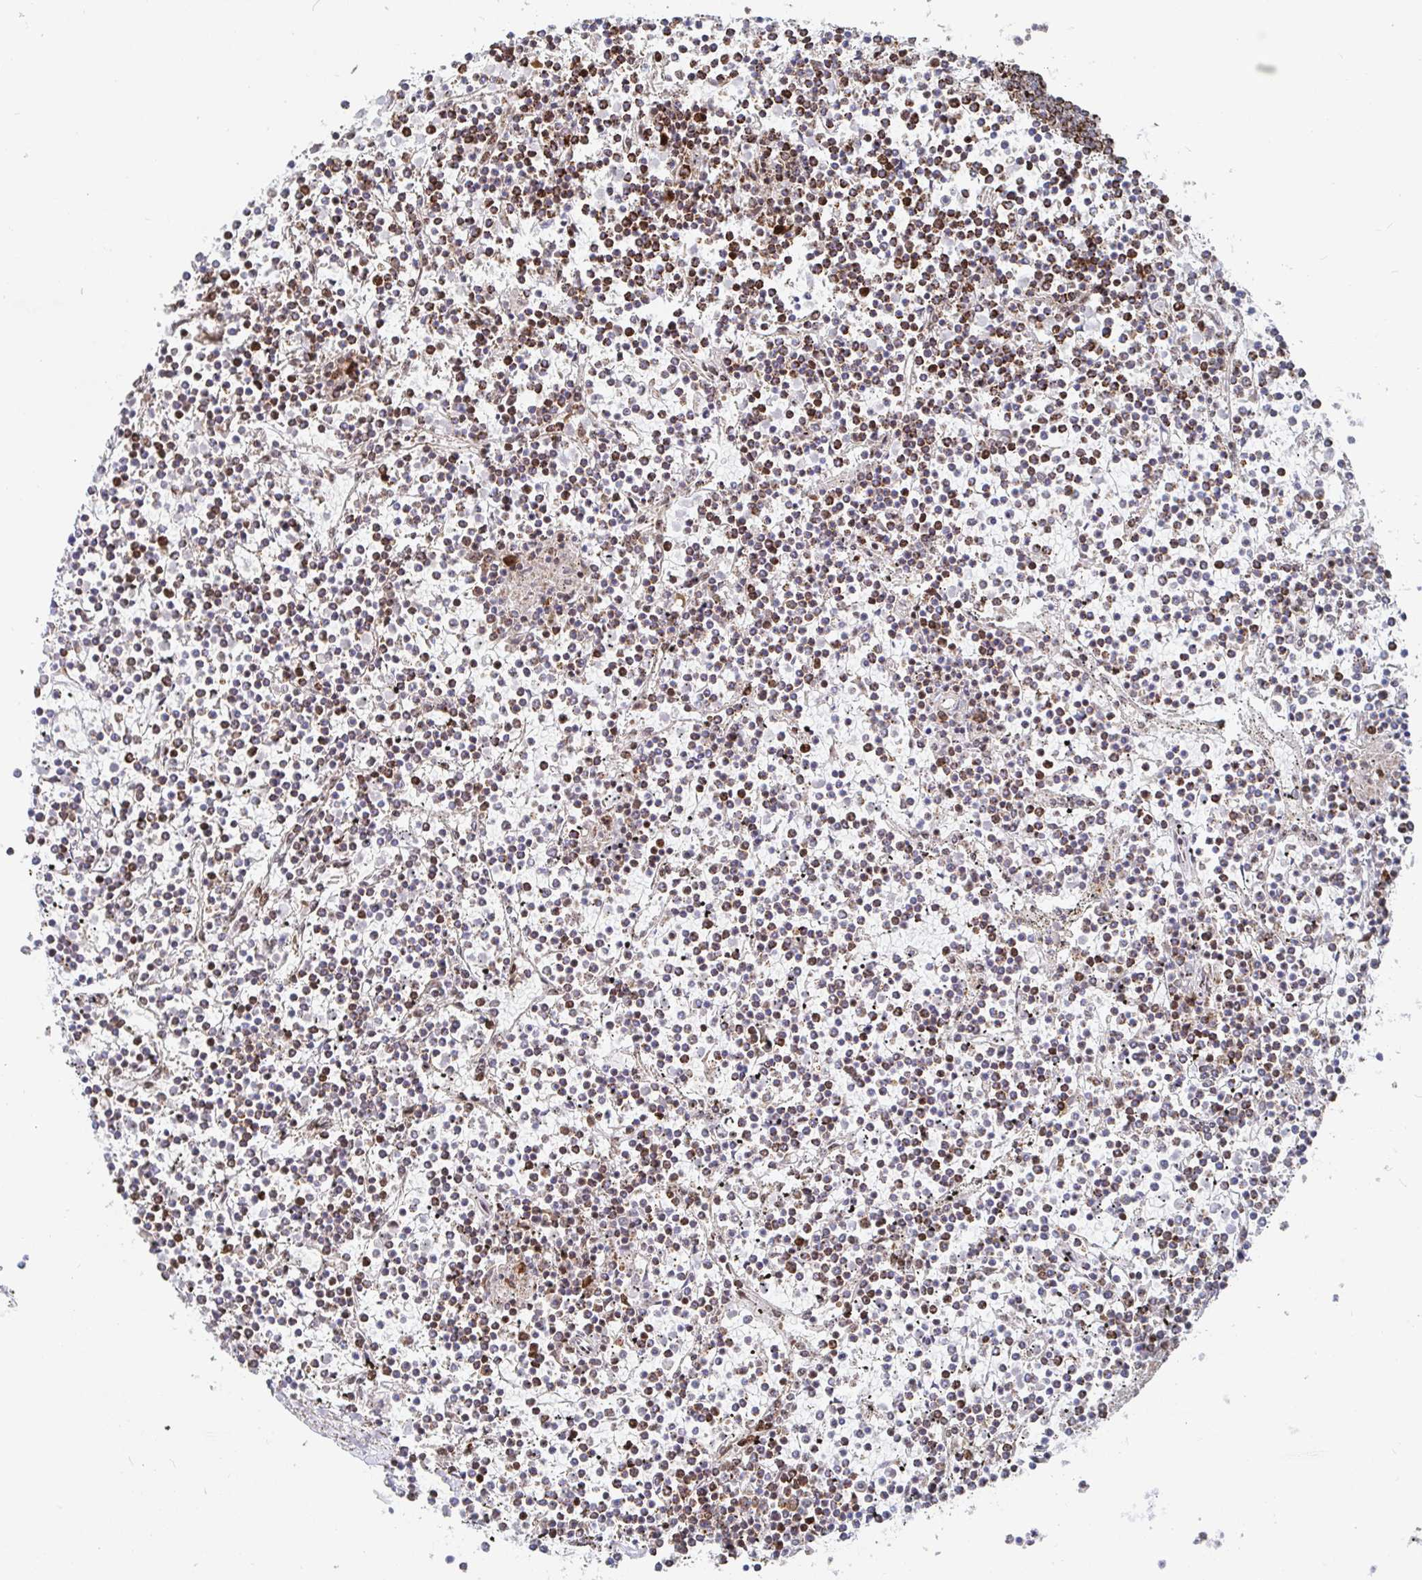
{"staining": {"intensity": "moderate", "quantity": "25%-75%", "location": "cytoplasmic/membranous"}, "tissue": "lymphoma", "cell_type": "Tumor cells", "image_type": "cancer", "snomed": [{"axis": "morphology", "description": "Malignant lymphoma, non-Hodgkin's type, Low grade"}, {"axis": "topography", "description": "Spleen"}], "caption": "Lymphoma stained with a protein marker reveals moderate staining in tumor cells.", "gene": "STARD8", "patient": {"sex": "female", "age": 19}}